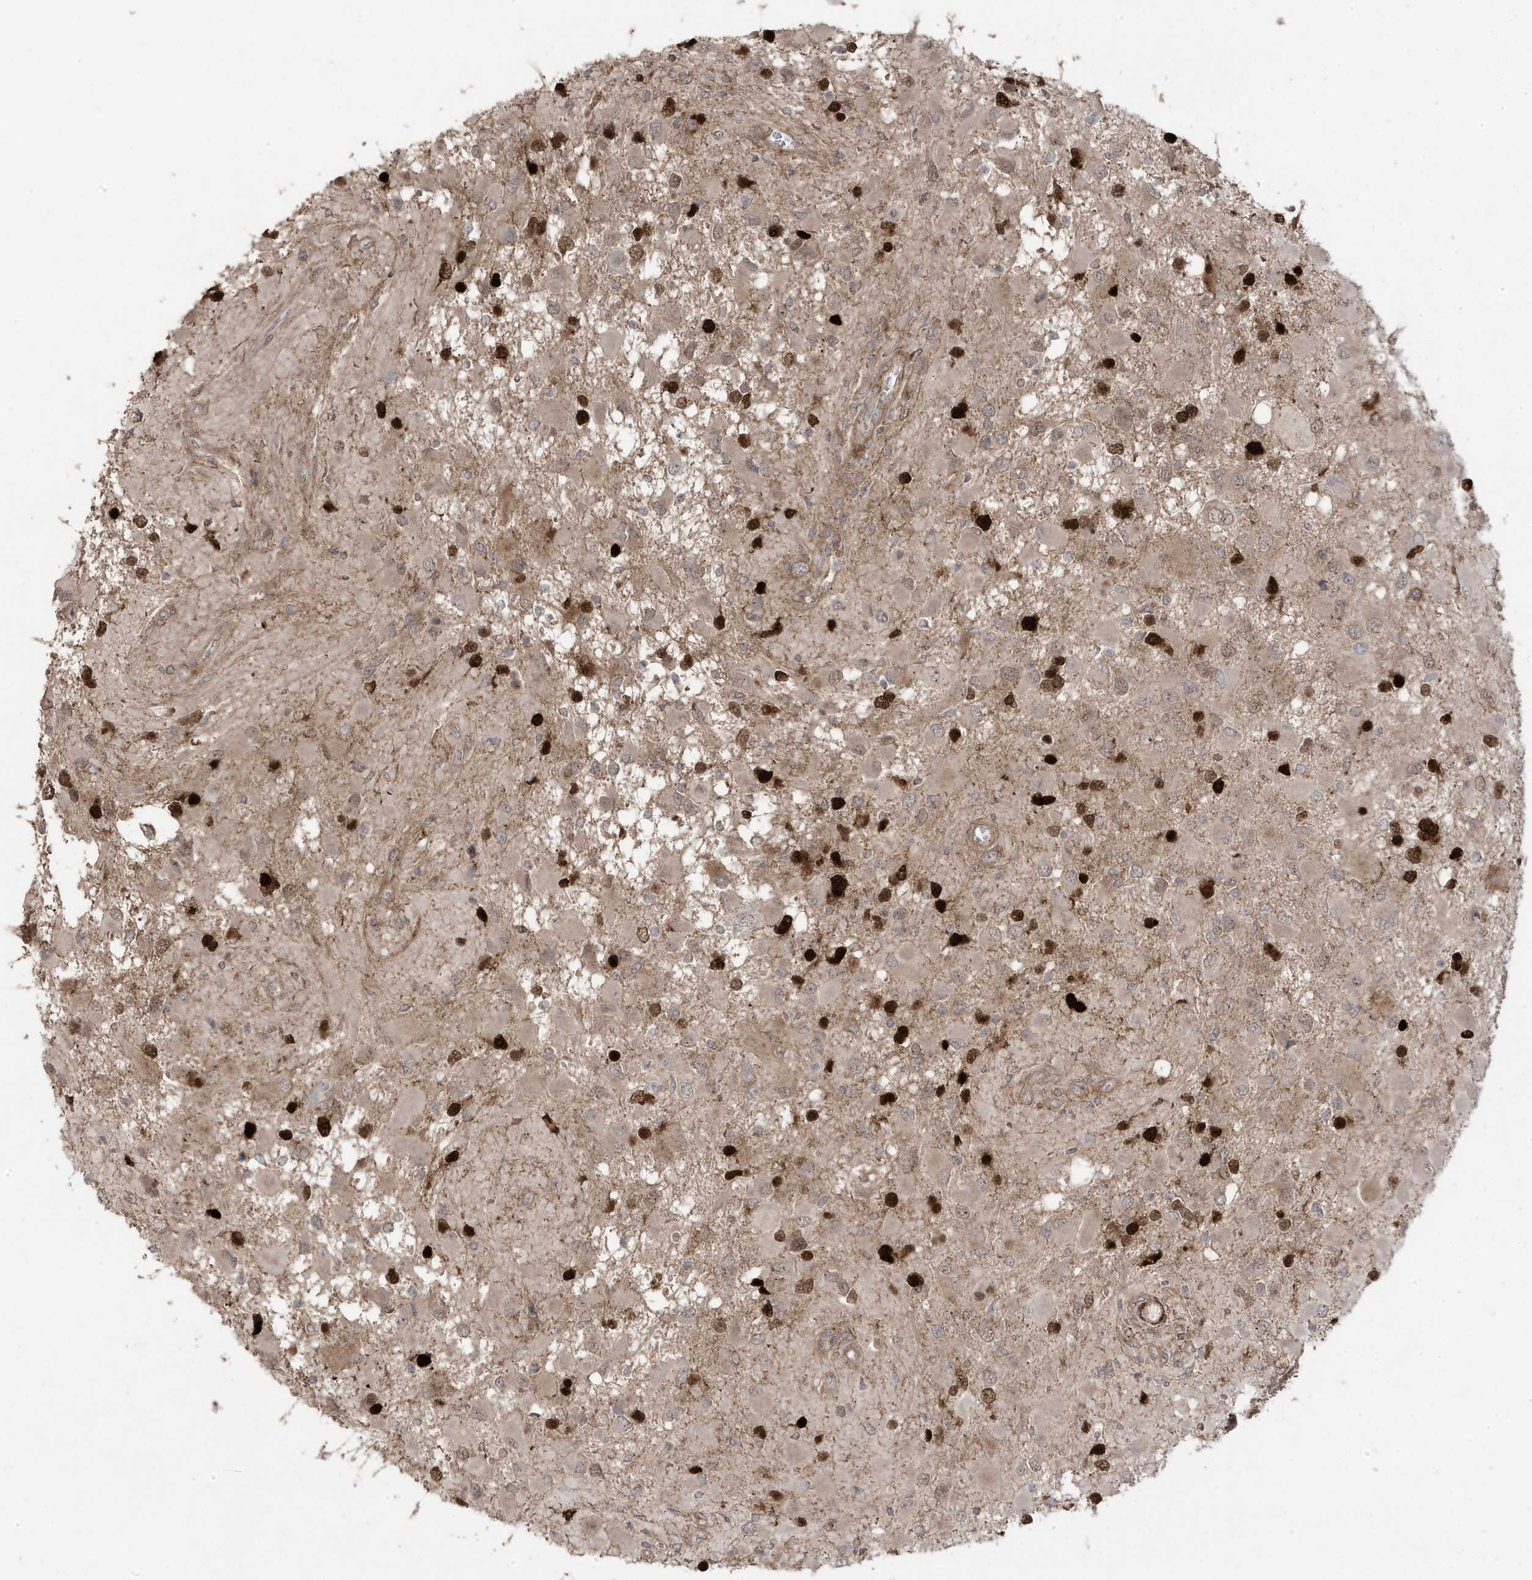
{"staining": {"intensity": "moderate", "quantity": "25%-75%", "location": "nuclear"}, "tissue": "glioma", "cell_type": "Tumor cells", "image_type": "cancer", "snomed": [{"axis": "morphology", "description": "Glioma, malignant, High grade"}, {"axis": "topography", "description": "Brain"}], "caption": "Immunohistochemical staining of human glioma exhibits medium levels of moderate nuclear protein expression in about 25%-75% of tumor cells.", "gene": "CETN3", "patient": {"sex": "male", "age": 53}}